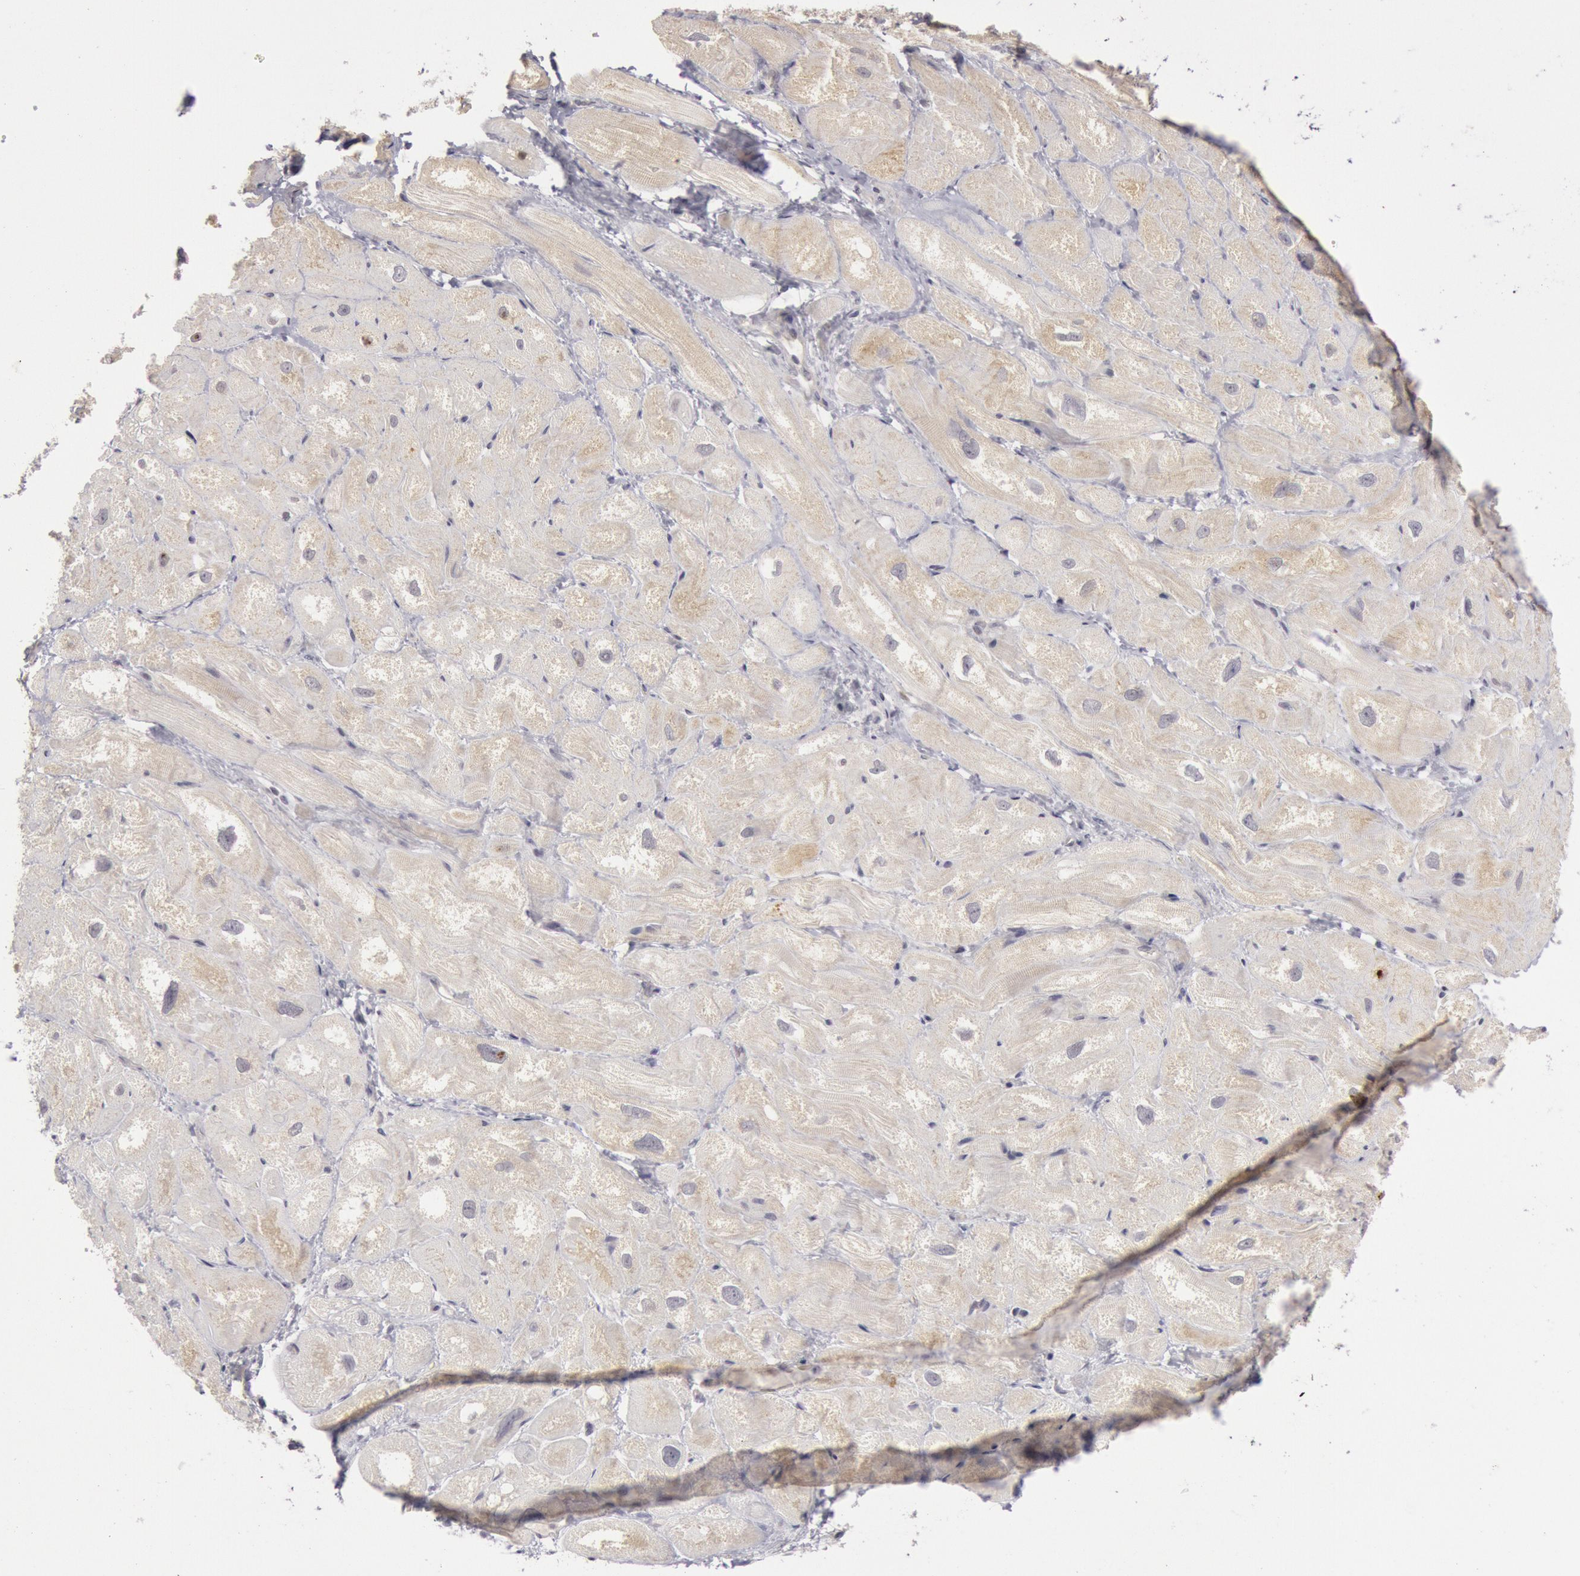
{"staining": {"intensity": "weak", "quantity": "25%-75%", "location": "cytoplasmic/membranous"}, "tissue": "heart muscle", "cell_type": "Cardiomyocytes", "image_type": "normal", "snomed": [{"axis": "morphology", "description": "Normal tissue, NOS"}, {"axis": "topography", "description": "Heart"}], "caption": "Benign heart muscle reveals weak cytoplasmic/membranous expression in approximately 25%-75% of cardiomyocytes.", "gene": "JOSD1", "patient": {"sex": "male", "age": 49}}